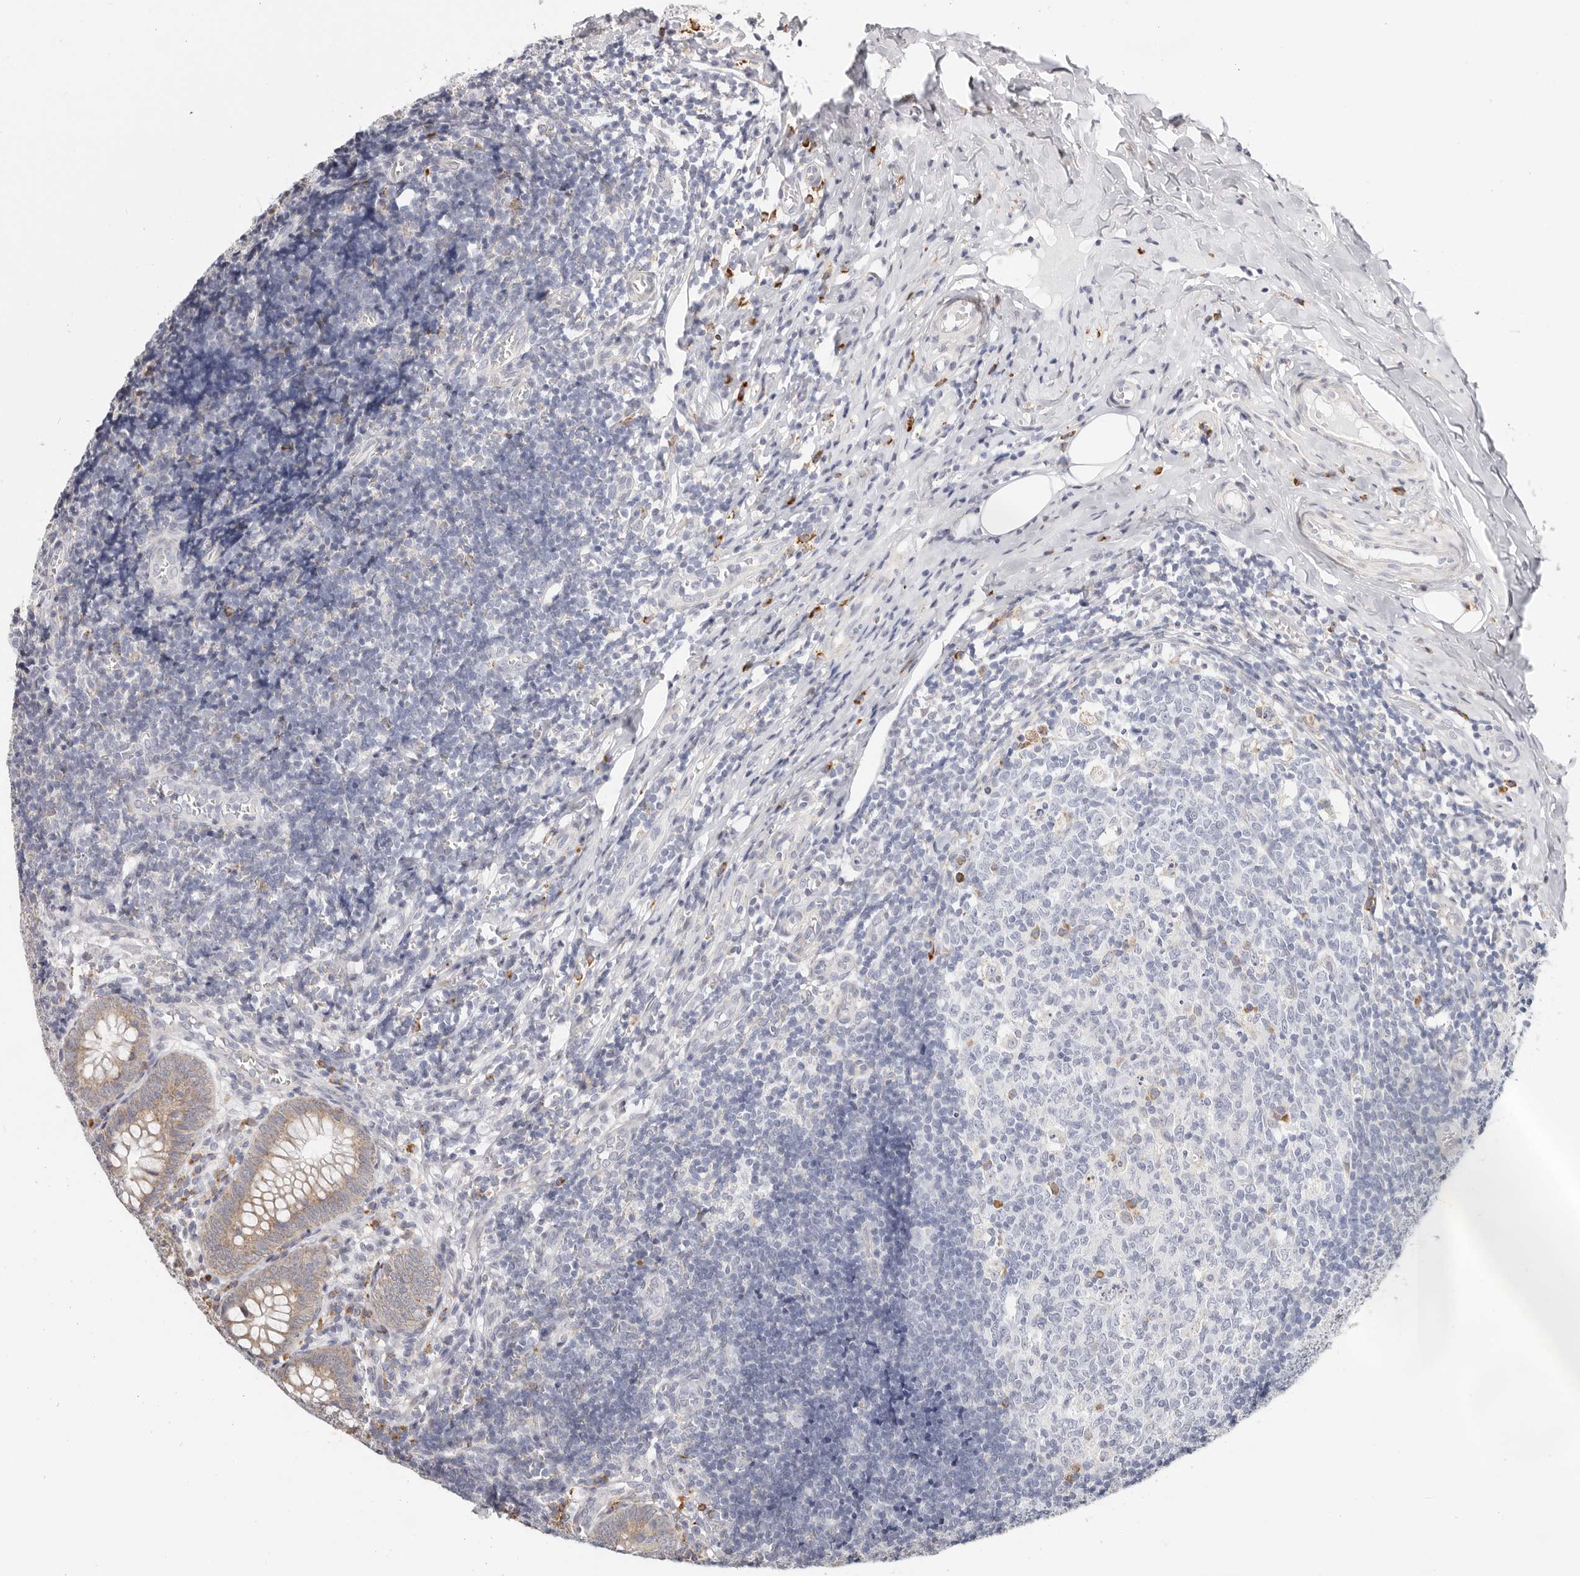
{"staining": {"intensity": "moderate", "quantity": ">75%", "location": "cytoplasmic/membranous"}, "tissue": "appendix", "cell_type": "Glandular cells", "image_type": "normal", "snomed": [{"axis": "morphology", "description": "Normal tissue, NOS"}, {"axis": "topography", "description": "Appendix"}], "caption": "Glandular cells display medium levels of moderate cytoplasmic/membranous positivity in approximately >75% of cells in unremarkable human appendix. (Stains: DAB in brown, nuclei in blue, Microscopy: brightfield microscopy at high magnification).", "gene": "IL32", "patient": {"sex": "male", "age": 8}}